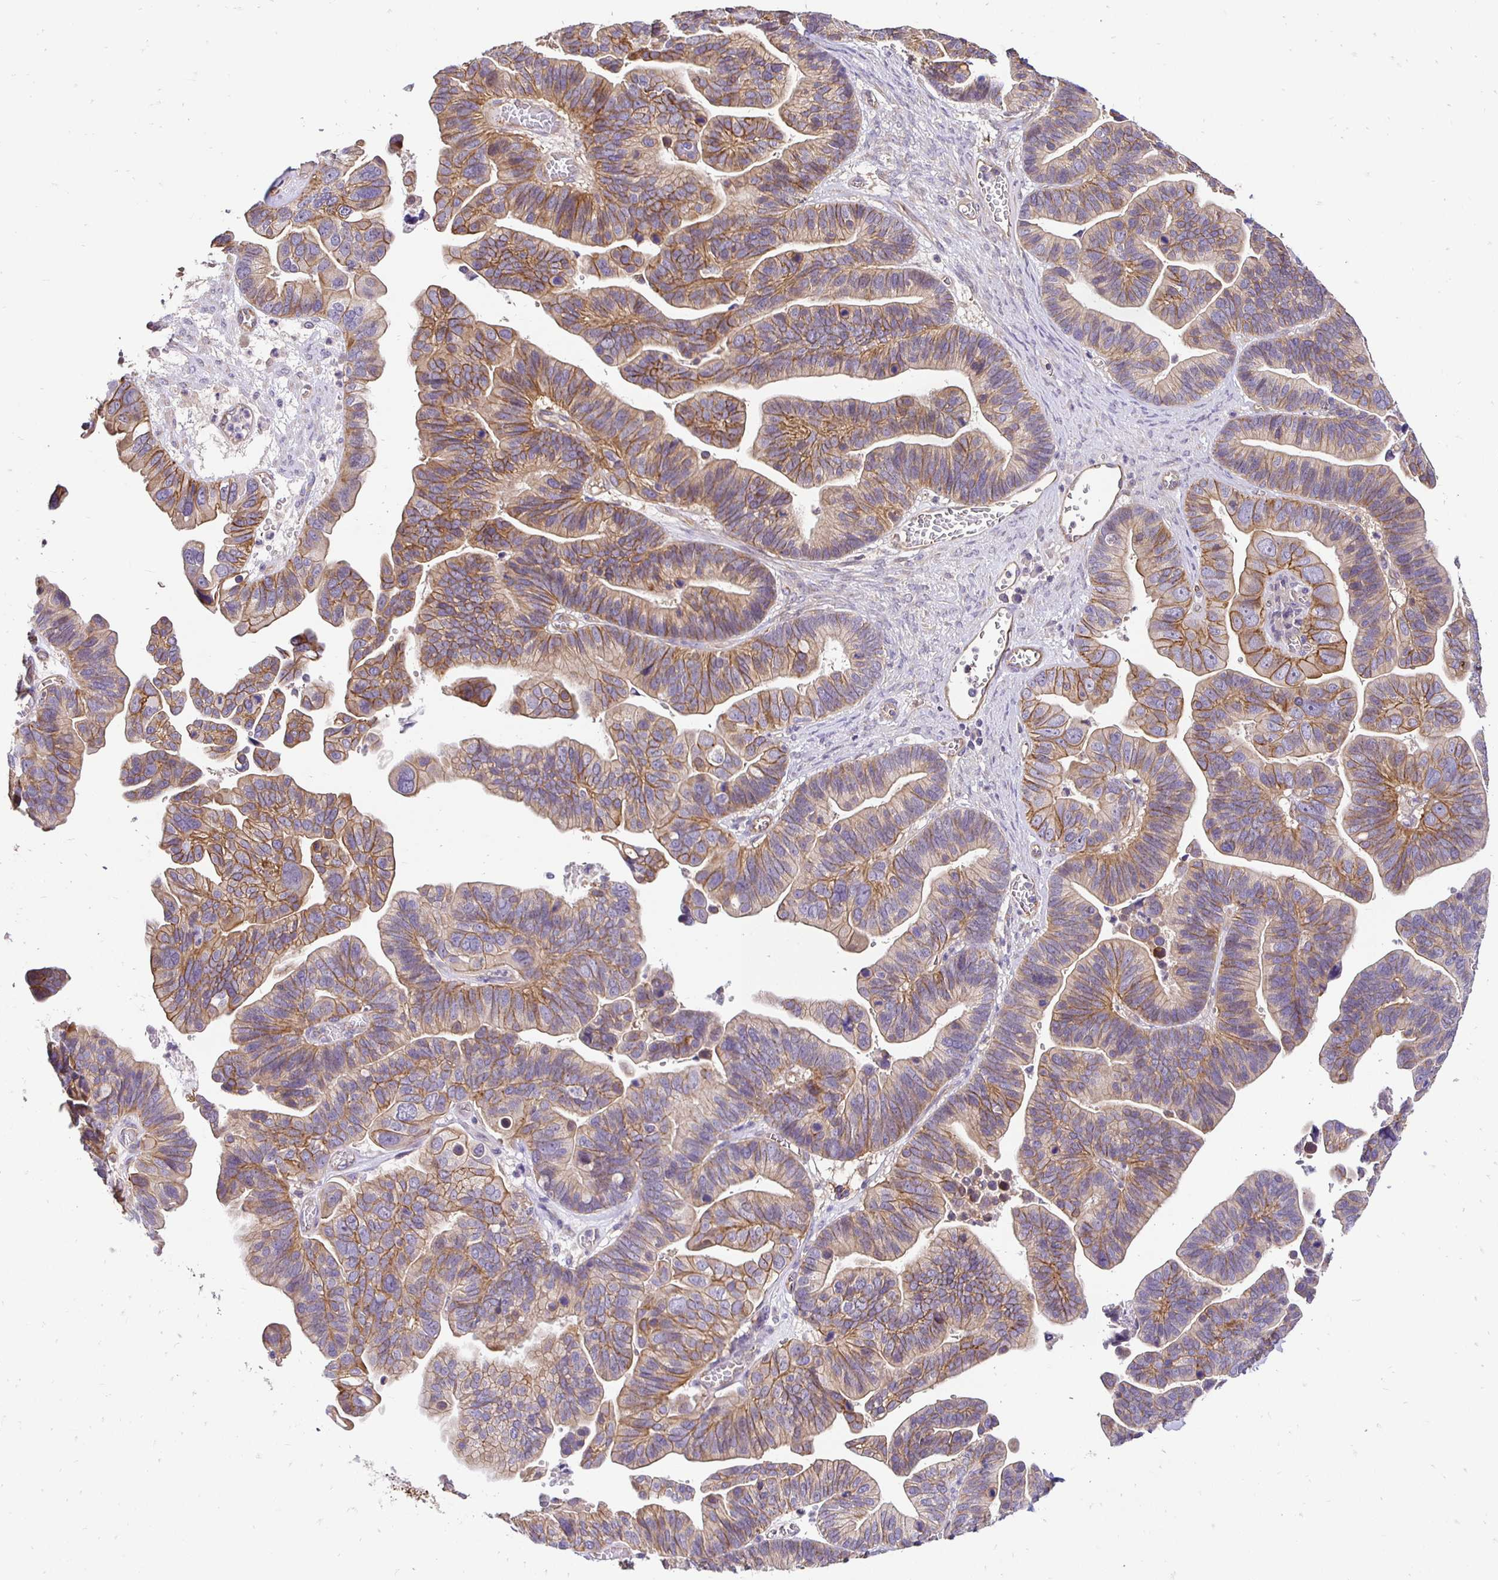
{"staining": {"intensity": "moderate", "quantity": ">75%", "location": "cytoplasmic/membranous"}, "tissue": "ovarian cancer", "cell_type": "Tumor cells", "image_type": "cancer", "snomed": [{"axis": "morphology", "description": "Cystadenocarcinoma, serous, NOS"}, {"axis": "topography", "description": "Ovary"}], "caption": "Moderate cytoplasmic/membranous staining for a protein is appreciated in approximately >75% of tumor cells of serous cystadenocarcinoma (ovarian) using immunohistochemistry (IHC).", "gene": "SLC9A1", "patient": {"sex": "female", "age": 56}}